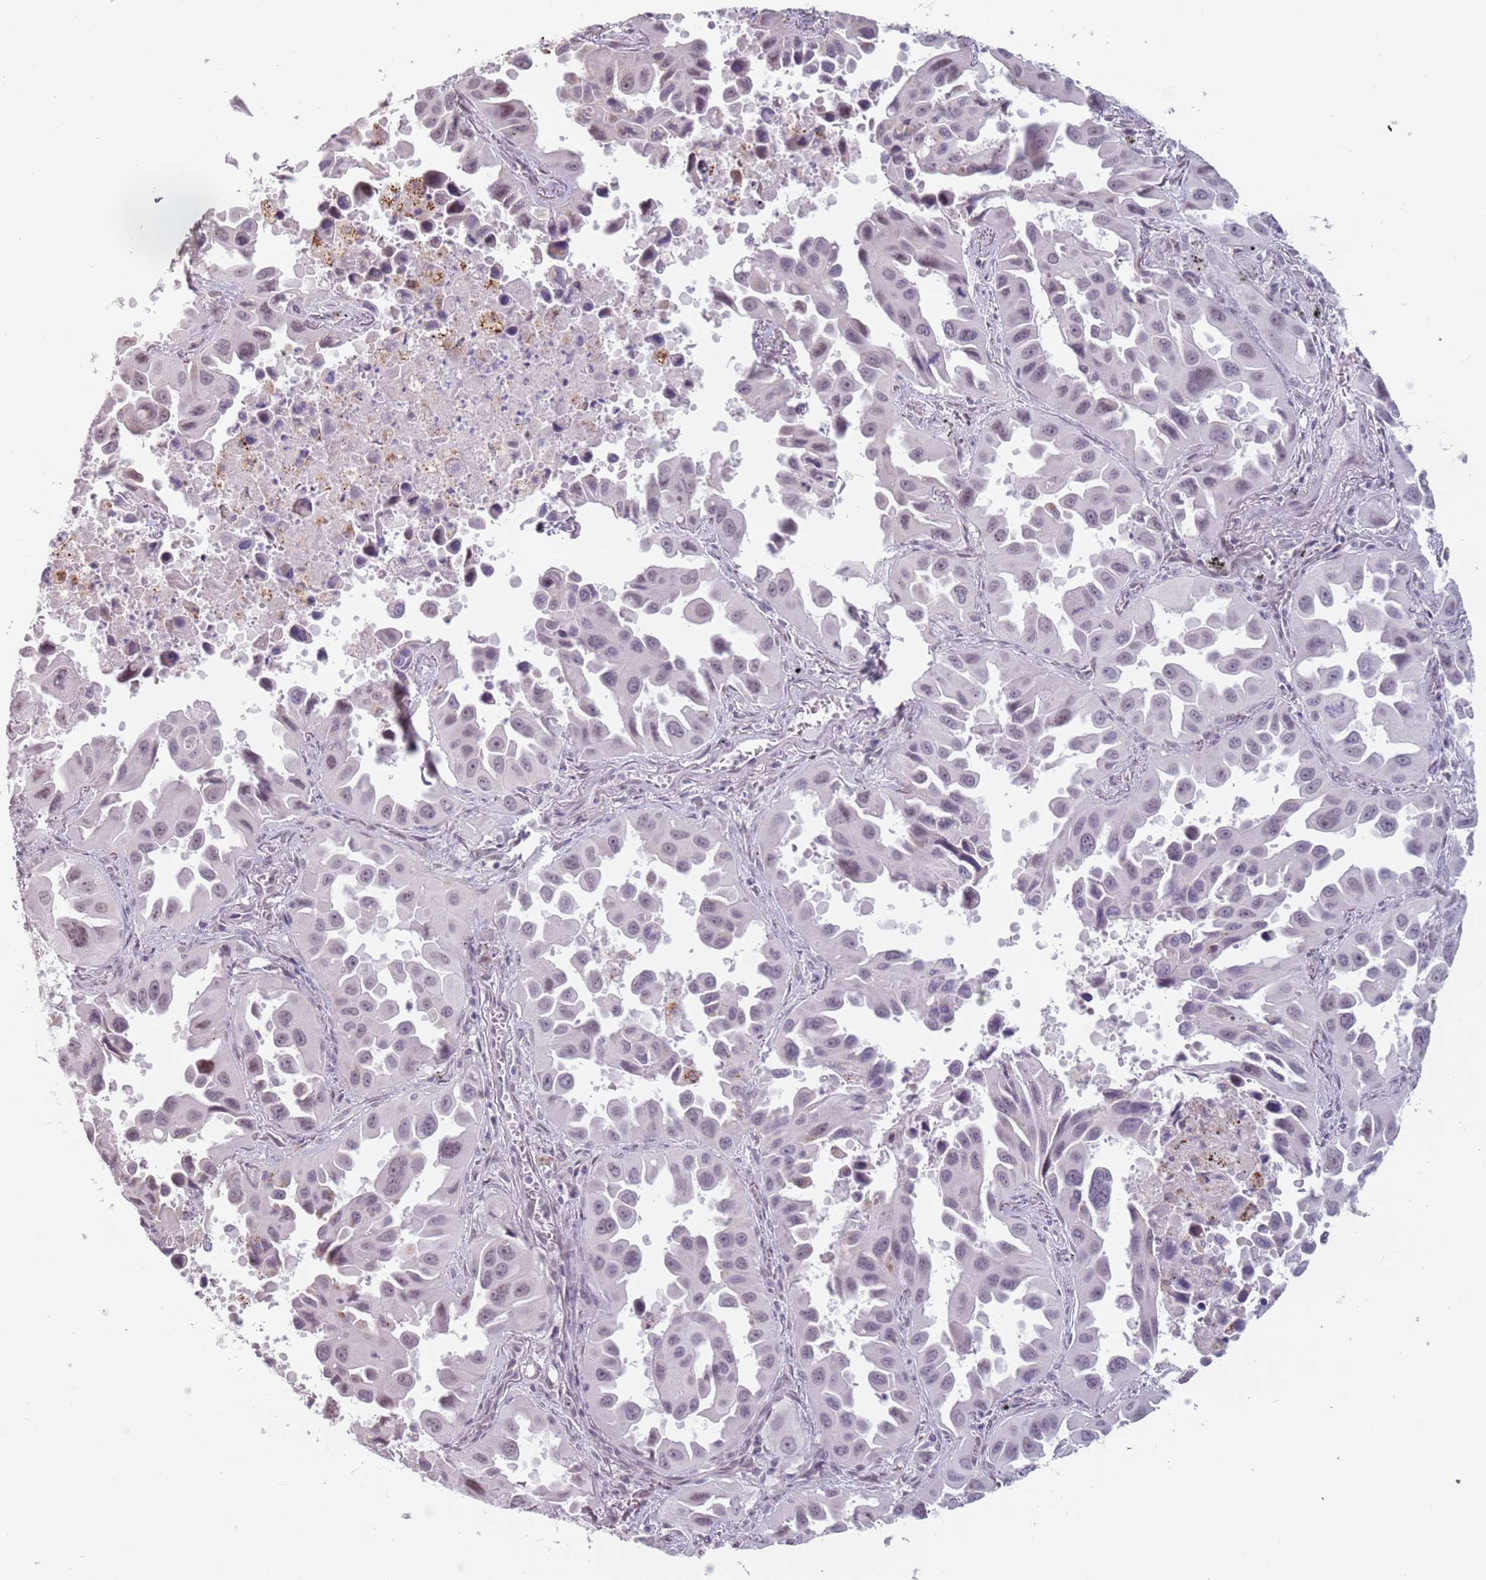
{"staining": {"intensity": "weak", "quantity": "<25%", "location": "nuclear"}, "tissue": "lung cancer", "cell_type": "Tumor cells", "image_type": "cancer", "snomed": [{"axis": "morphology", "description": "Adenocarcinoma, NOS"}, {"axis": "topography", "description": "Lung"}], "caption": "An immunohistochemistry (IHC) image of adenocarcinoma (lung) is shown. There is no staining in tumor cells of adenocarcinoma (lung).", "gene": "PTCHD1", "patient": {"sex": "male", "age": 66}}